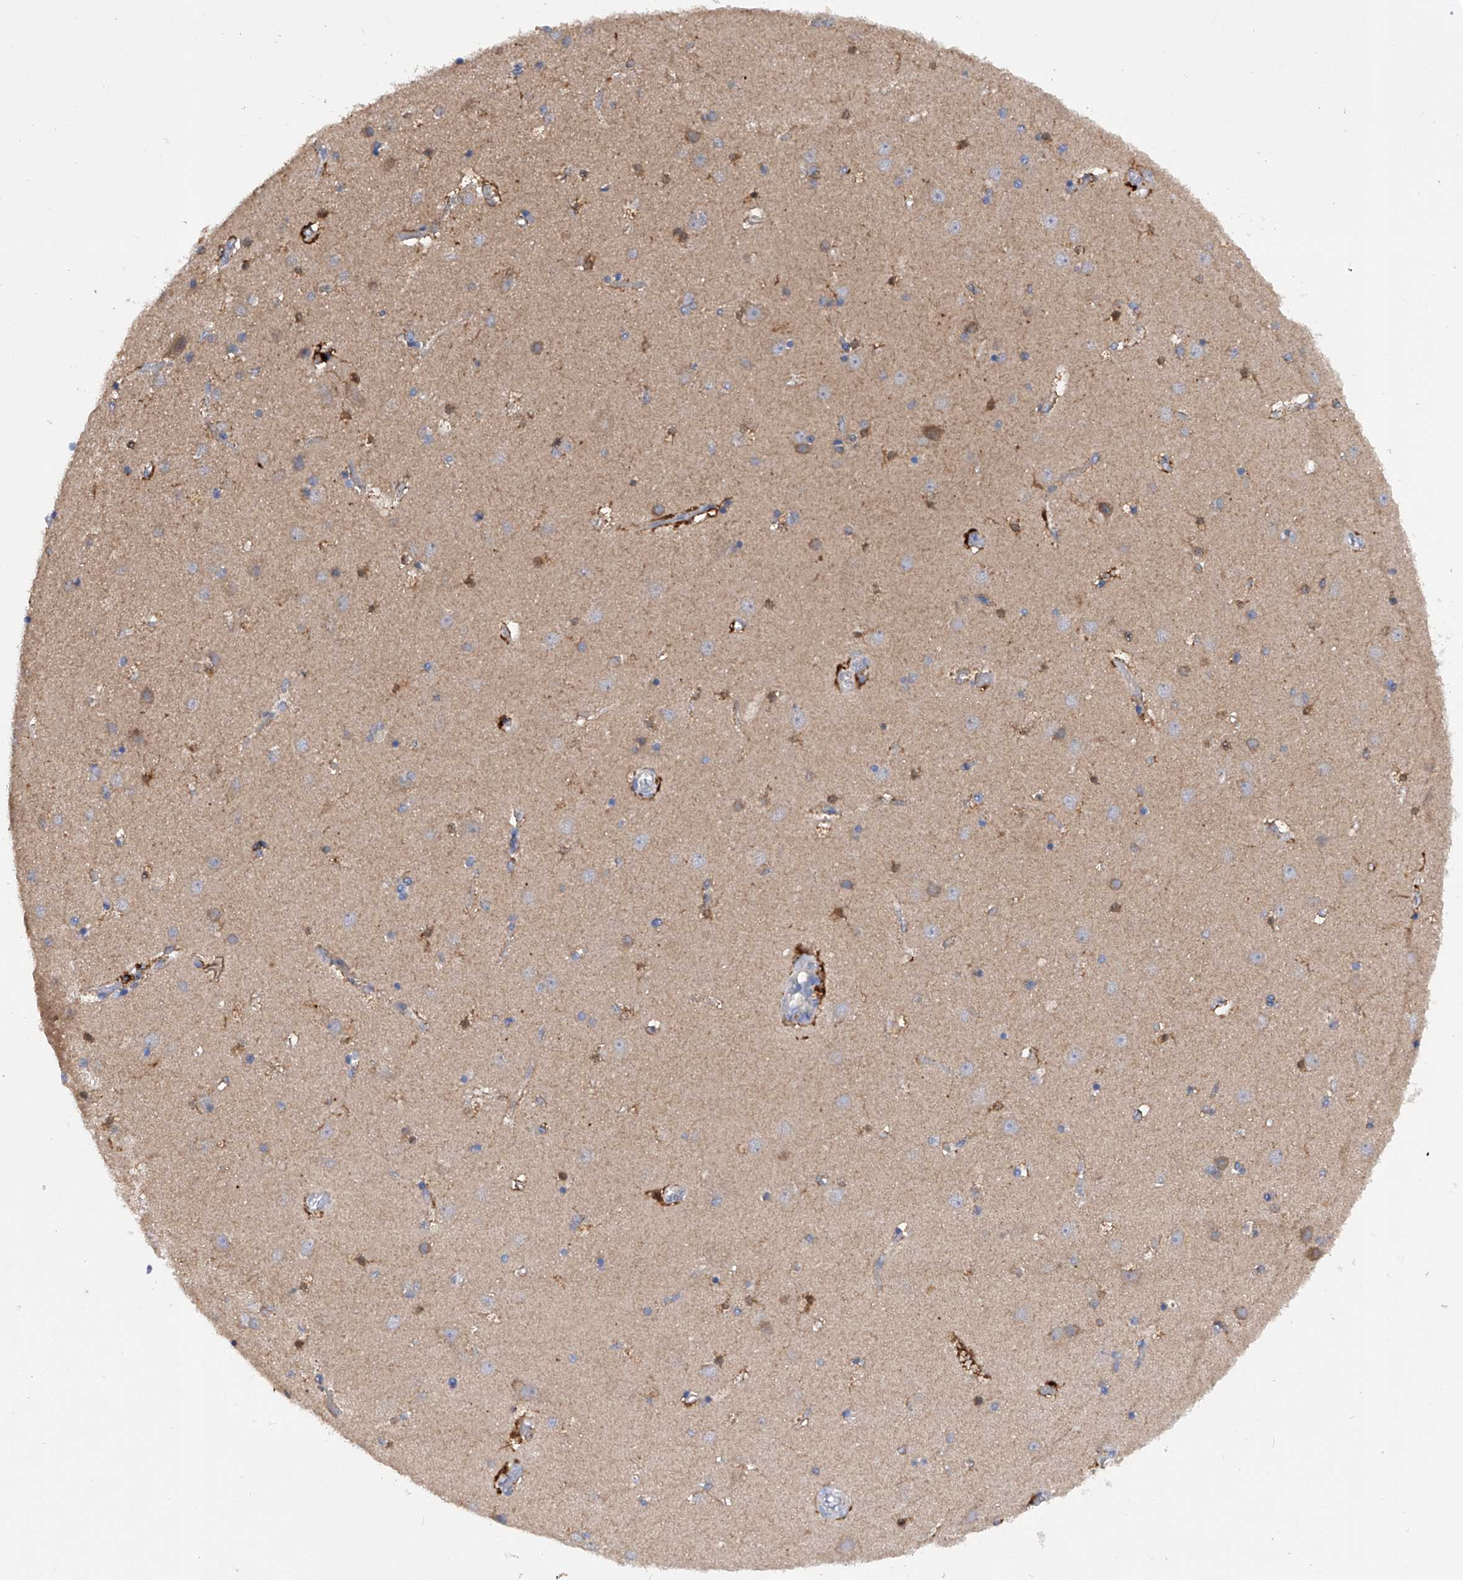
{"staining": {"intensity": "negative", "quantity": "none", "location": "none"}, "tissue": "cerebral cortex", "cell_type": "Endothelial cells", "image_type": "normal", "snomed": [{"axis": "morphology", "description": "Normal tissue, NOS"}, {"axis": "topography", "description": "Cerebral cortex"}], "caption": "Immunohistochemistry of unremarkable cerebral cortex demonstrates no expression in endothelial cells.", "gene": "SPATA20", "patient": {"sex": "male", "age": 54}}